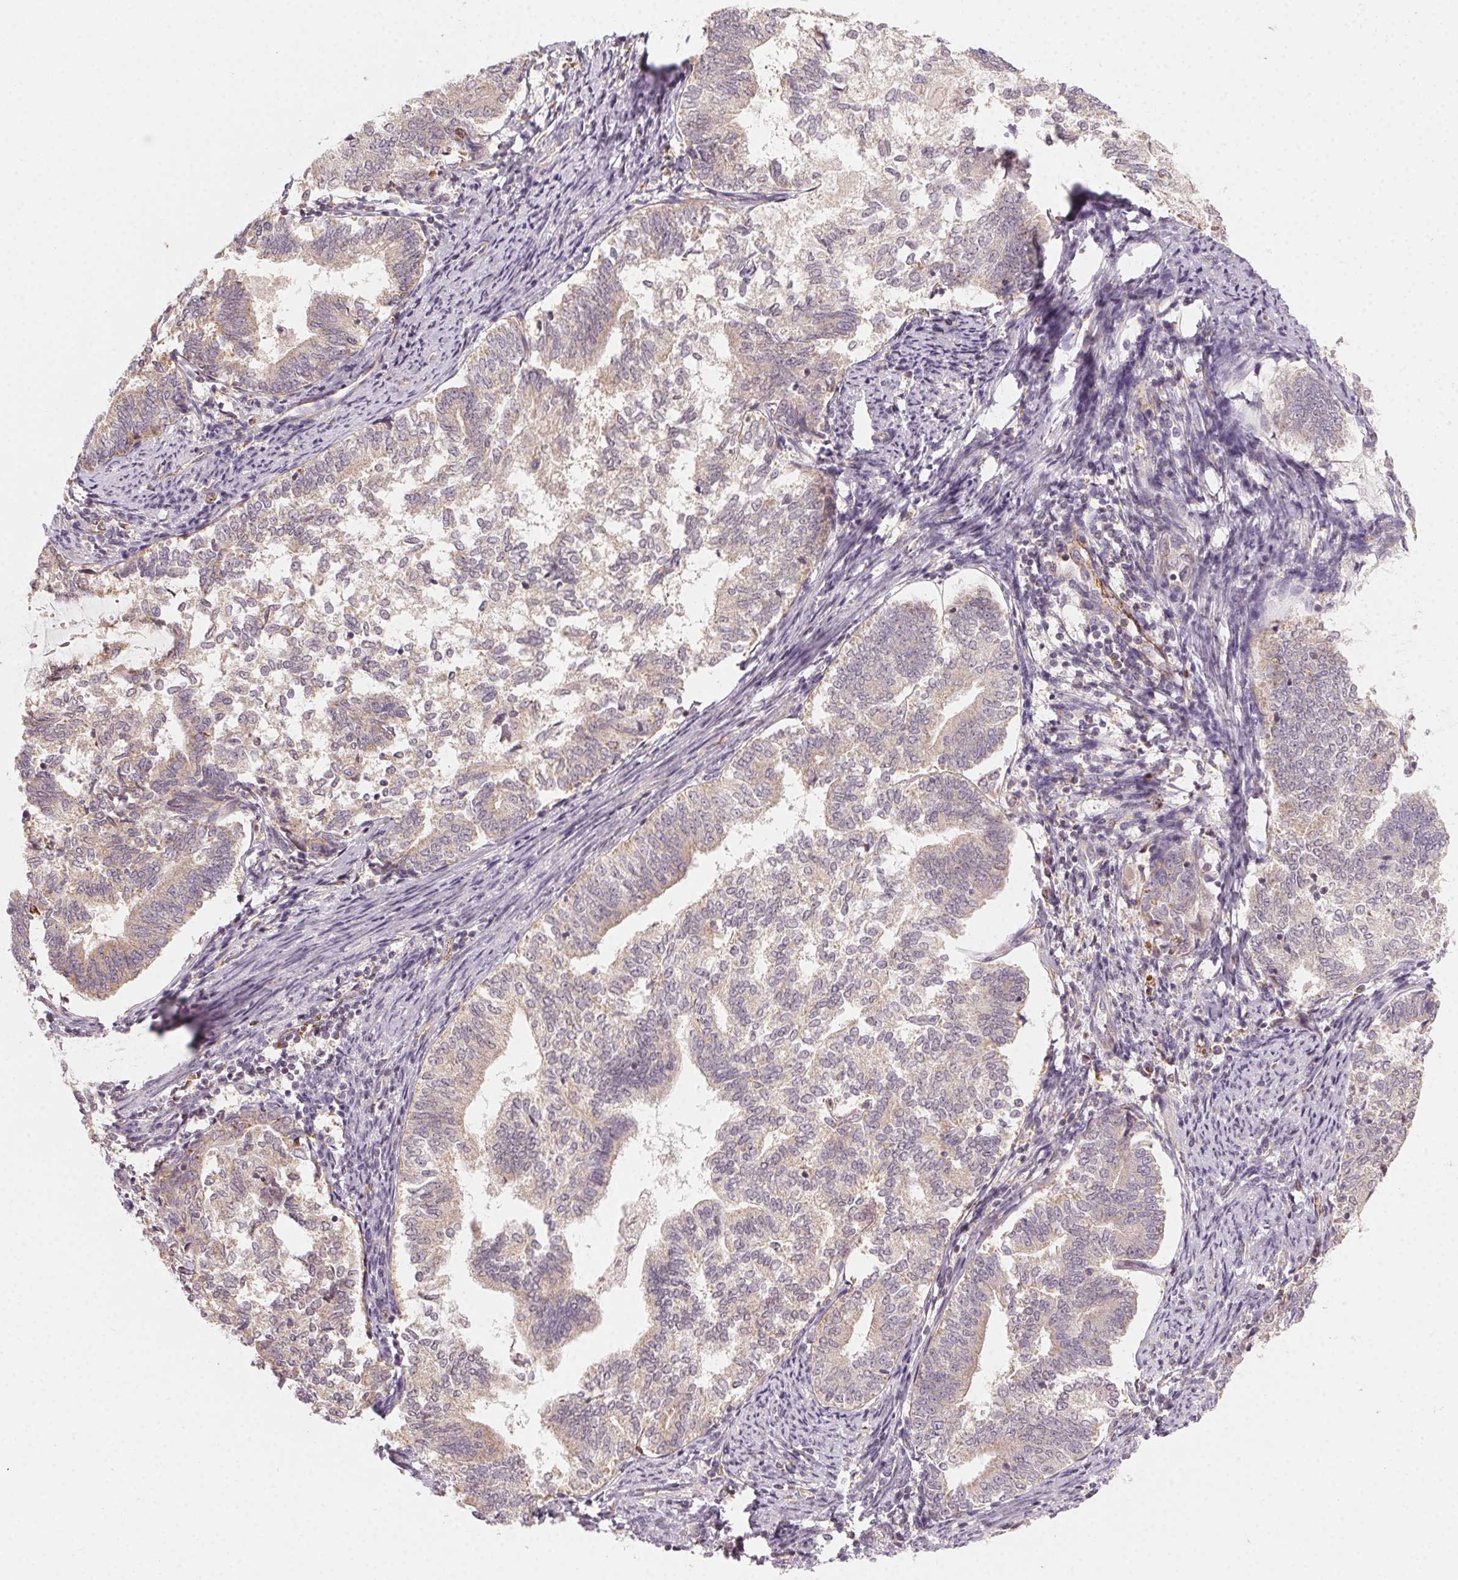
{"staining": {"intensity": "weak", "quantity": "25%-75%", "location": "cytoplasmic/membranous"}, "tissue": "endometrial cancer", "cell_type": "Tumor cells", "image_type": "cancer", "snomed": [{"axis": "morphology", "description": "Adenocarcinoma, NOS"}, {"axis": "topography", "description": "Endometrium"}], "caption": "Approximately 25%-75% of tumor cells in endometrial cancer reveal weak cytoplasmic/membranous protein staining as visualized by brown immunohistochemical staining.", "gene": "NCOA4", "patient": {"sex": "female", "age": 65}}